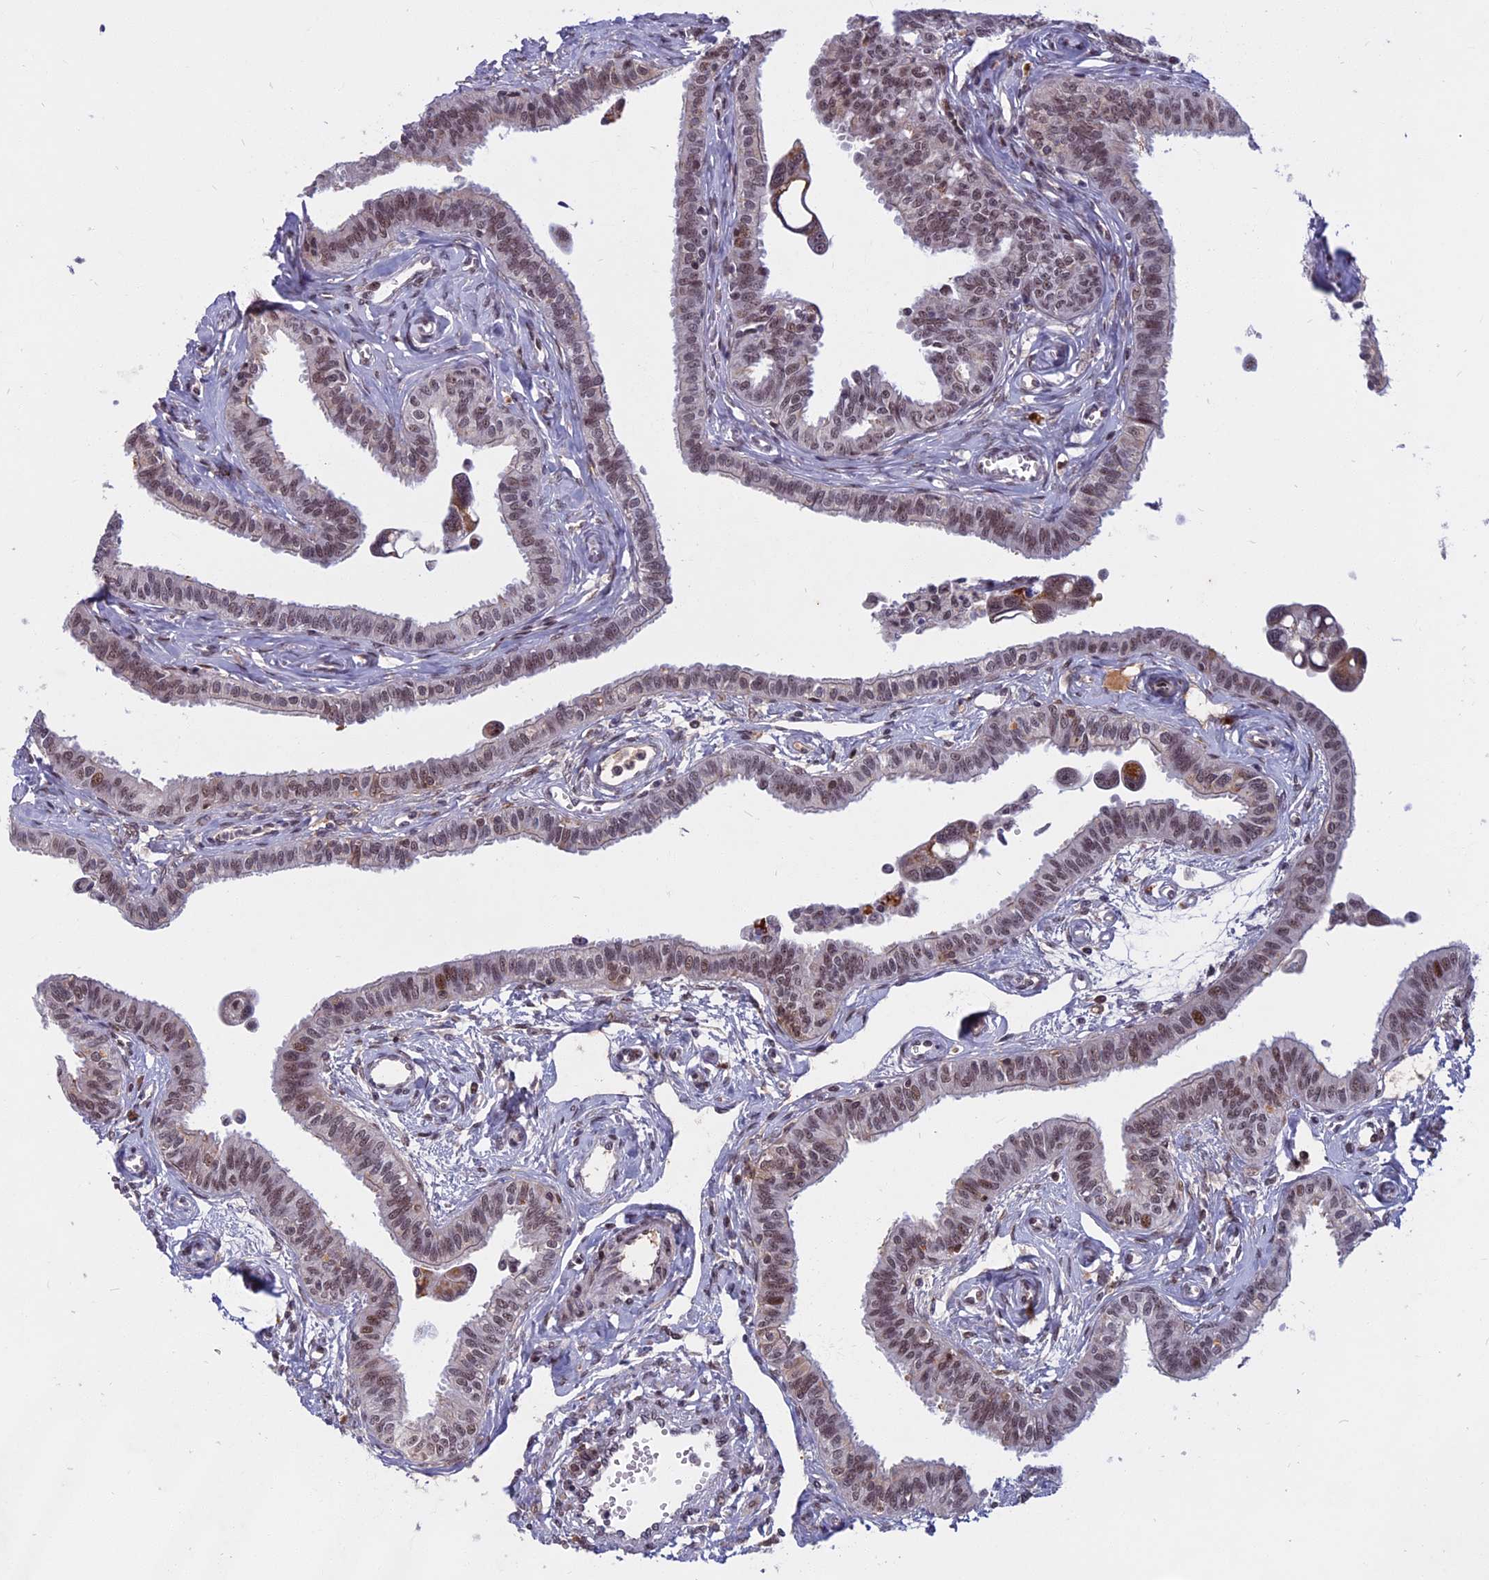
{"staining": {"intensity": "moderate", "quantity": "25%-75%", "location": "nuclear"}, "tissue": "fallopian tube", "cell_type": "Glandular cells", "image_type": "normal", "snomed": [{"axis": "morphology", "description": "Normal tissue, NOS"}, {"axis": "morphology", "description": "Carcinoma, NOS"}, {"axis": "topography", "description": "Fallopian tube"}, {"axis": "topography", "description": "Ovary"}], "caption": "Immunohistochemistry (IHC) photomicrograph of benign human fallopian tube stained for a protein (brown), which demonstrates medium levels of moderate nuclear staining in approximately 25%-75% of glandular cells.", "gene": "CDC7", "patient": {"sex": "female", "age": 59}}